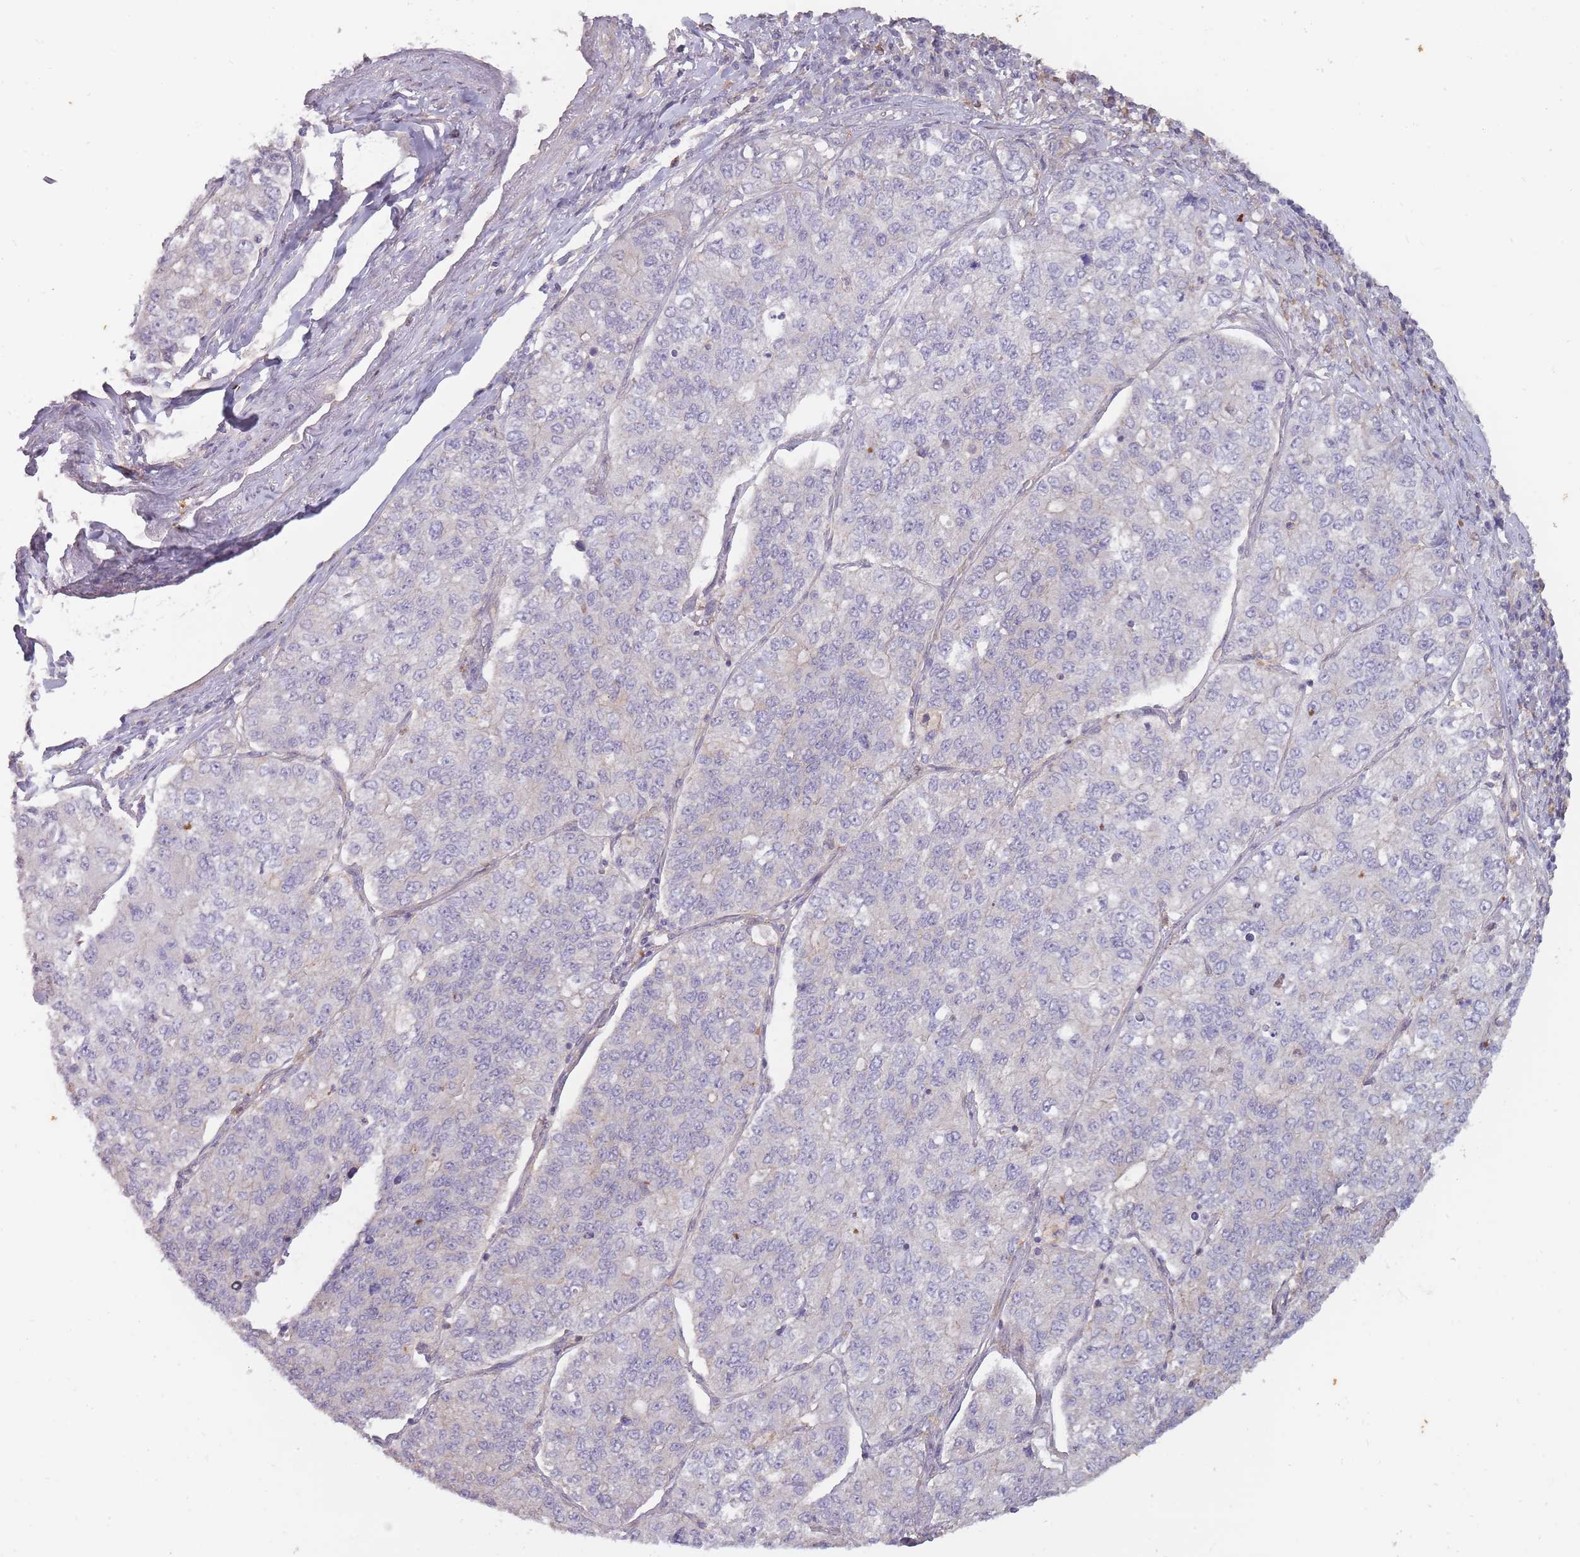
{"staining": {"intensity": "negative", "quantity": "none", "location": "none"}, "tissue": "lung cancer", "cell_type": "Tumor cells", "image_type": "cancer", "snomed": [{"axis": "morphology", "description": "Adenocarcinoma, NOS"}, {"axis": "topography", "description": "Lung"}], "caption": "Immunohistochemical staining of human lung cancer (adenocarcinoma) exhibits no significant expression in tumor cells.", "gene": "TET3", "patient": {"sex": "male", "age": 49}}